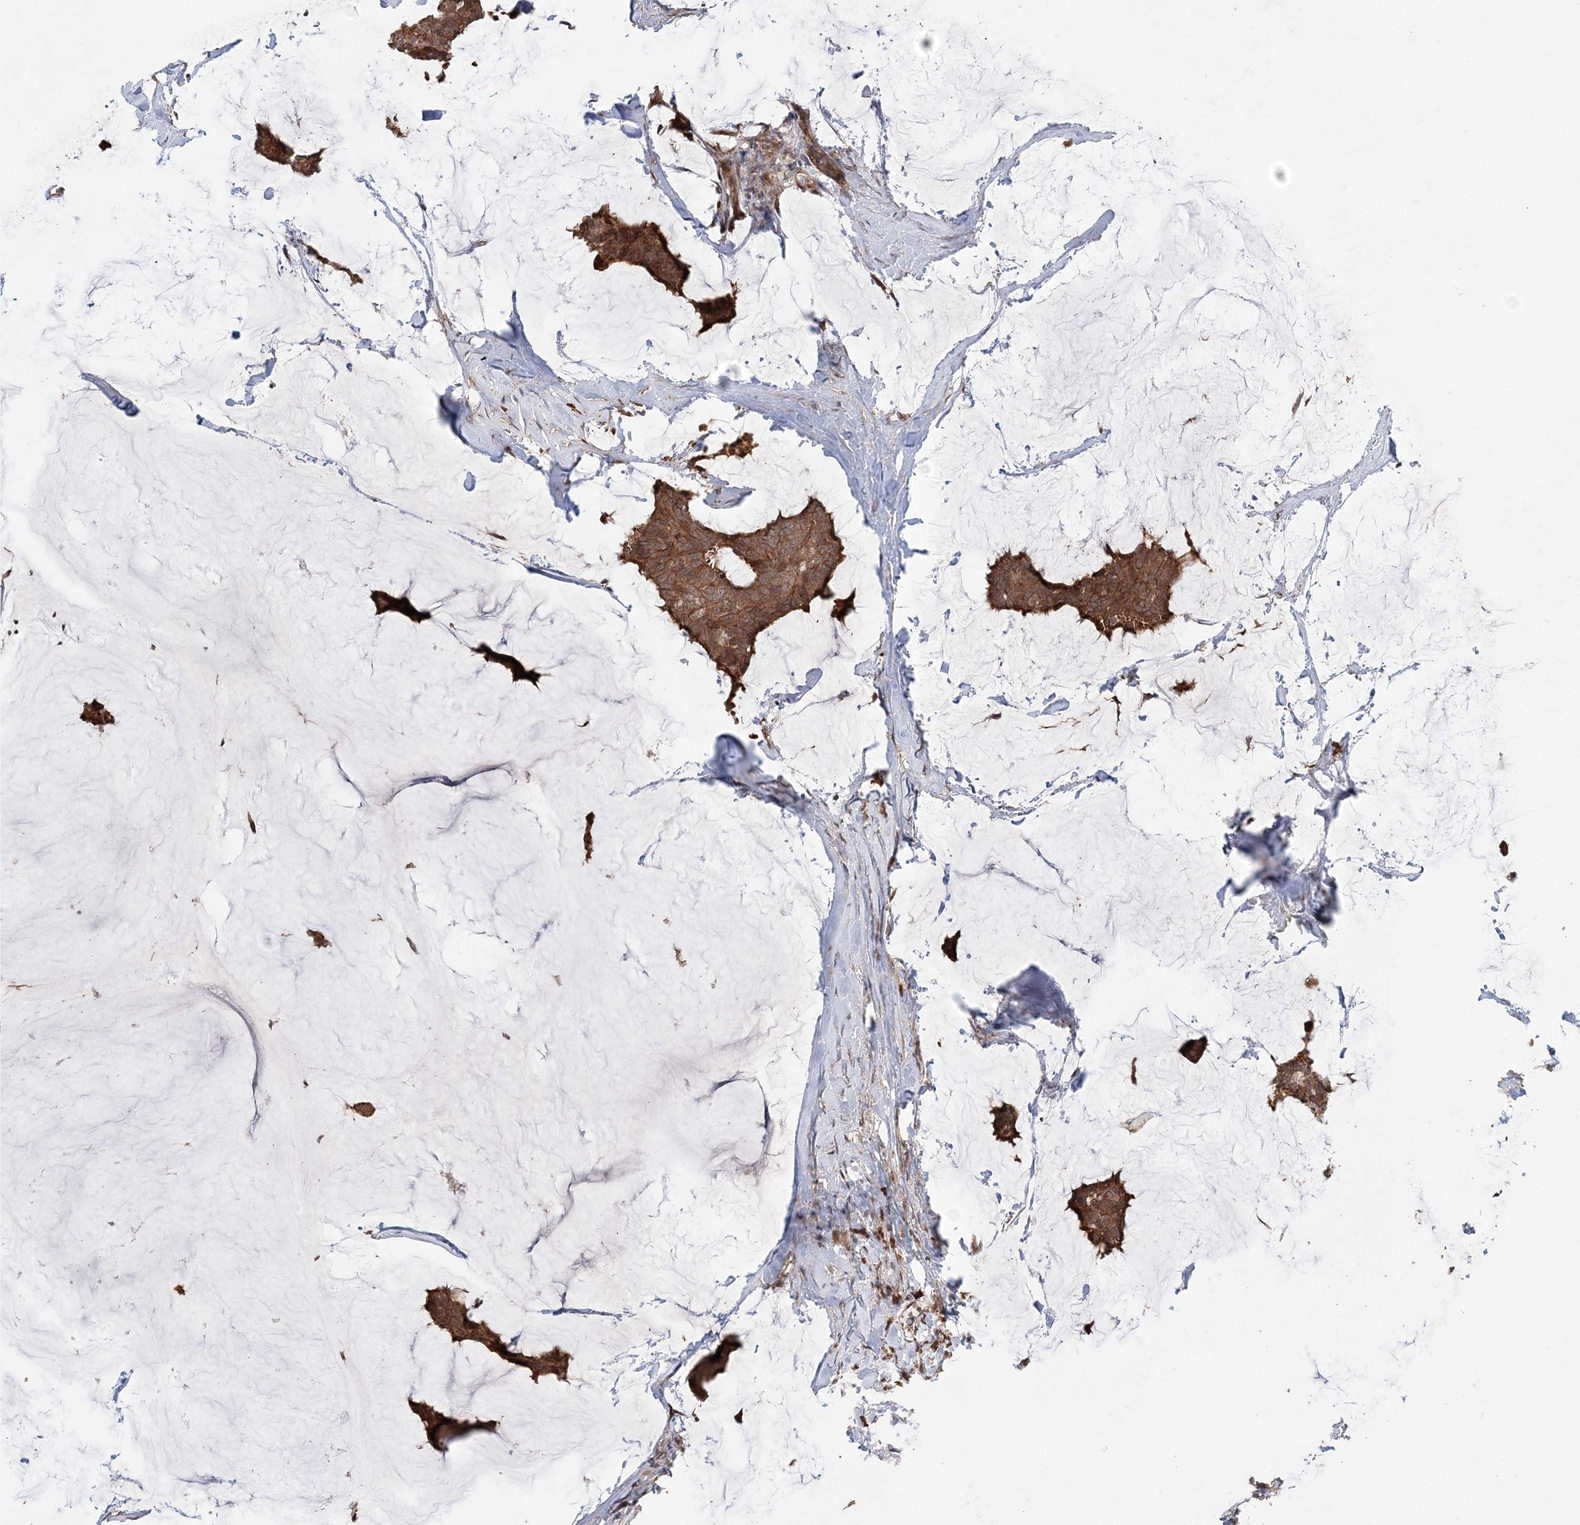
{"staining": {"intensity": "moderate", "quantity": ">75%", "location": "cytoplasmic/membranous"}, "tissue": "breast cancer", "cell_type": "Tumor cells", "image_type": "cancer", "snomed": [{"axis": "morphology", "description": "Duct carcinoma"}, {"axis": "topography", "description": "Breast"}], "caption": "The image exhibits a brown stain indicating the presence of a protein in the cytoplasmic/membranous of tumor cells in breast cancer.", "gene": "UBTD2", "patient": {"sex": "female", "age": 93}}